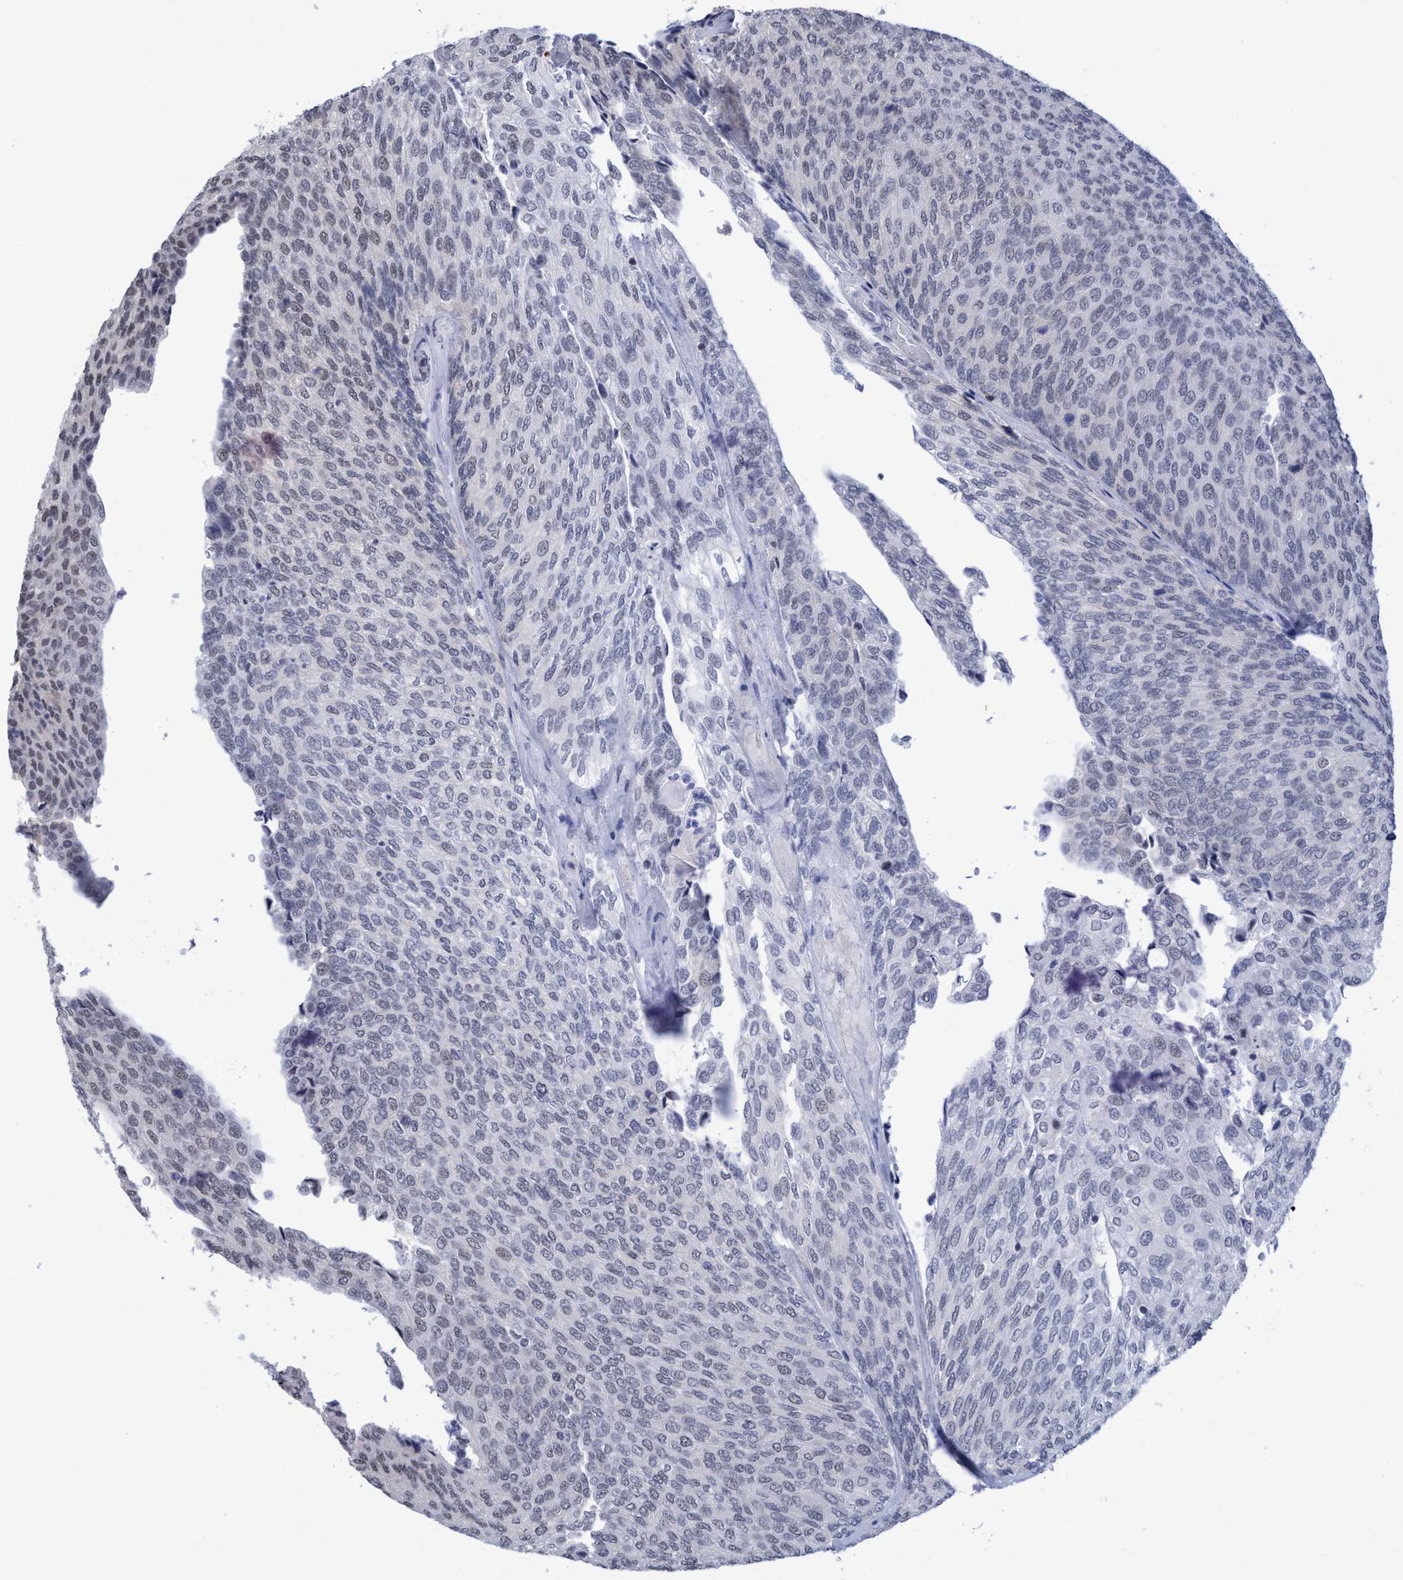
{"staining": {"intensity": "moderate", "quantity": "<25%", "location": "nuclear"}, "tissue": "urothelial cancer", "cell_type": "Tumor cells", "image_type": "cancer", "snomed": [{"axis": "morphology", "description": "Urothelial carcinoma, Low grade"}, {"axis": "topography", "description": "Urinary bladder"}], "caption": "This histopathology image displays immunohistochemistry staining of urothelial cancer, with low moderate nuclear staining in approximately <25% of tumor cells.", "gene": "C9orf78", "patient": {"sex": "female", "age": 79}}